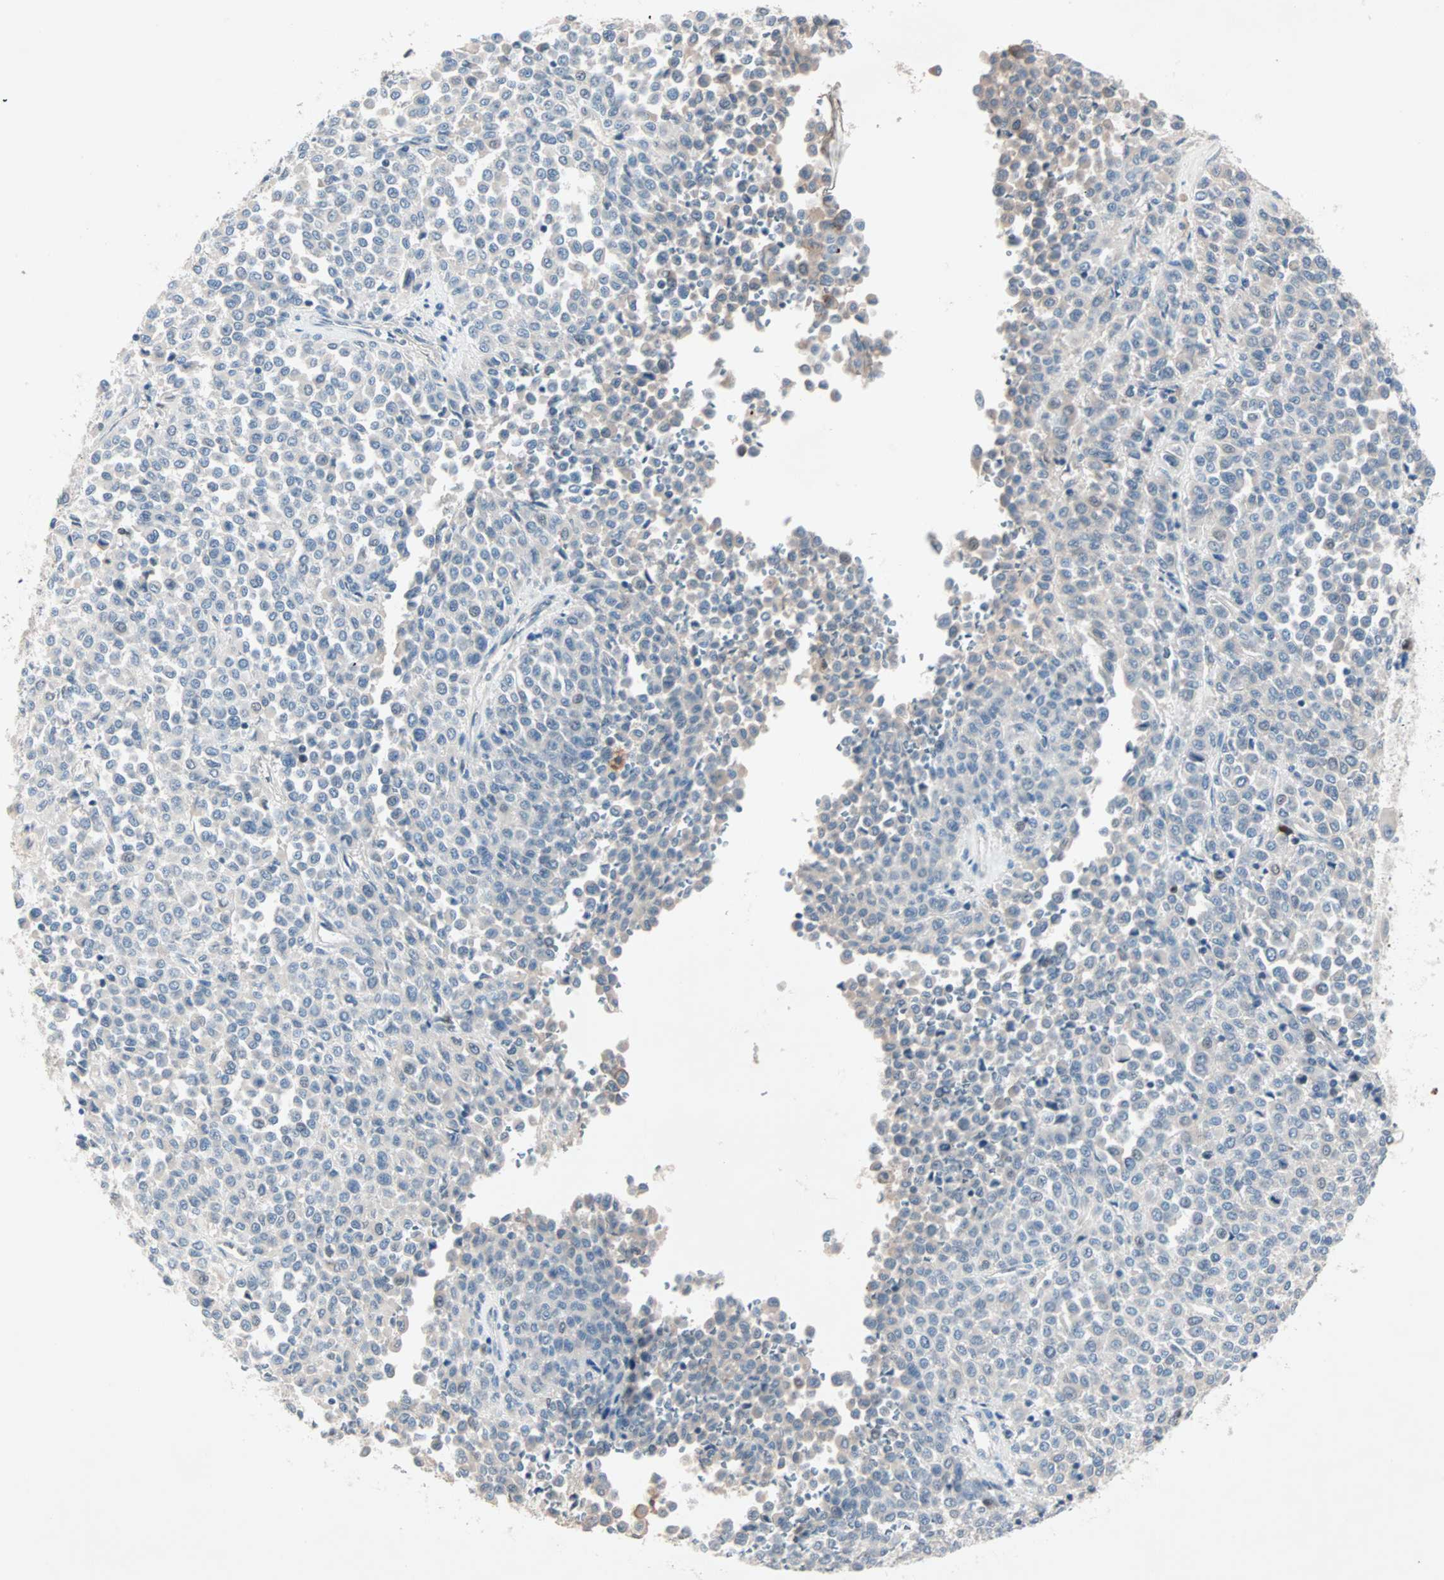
{"staining": {"intensity": "negative", "quantity": "none", "location": "none"}, "tissue": "melanoma", "cell_type": "Tumor cells", "image_type": "cancer", "snomed": [{"axis": "morphology", "description": "Malignant melanoma, Metastatic site"}, {"axis": "topography", "description": "Pancreas"}], "caption": "A high-resolution photomicrograph shows immunohistochemistry staining of melanoma, which reveals no significant expression in tumor cells.", "gene": "CCNE2", "patient": {"sex": "female", "age": 30}}